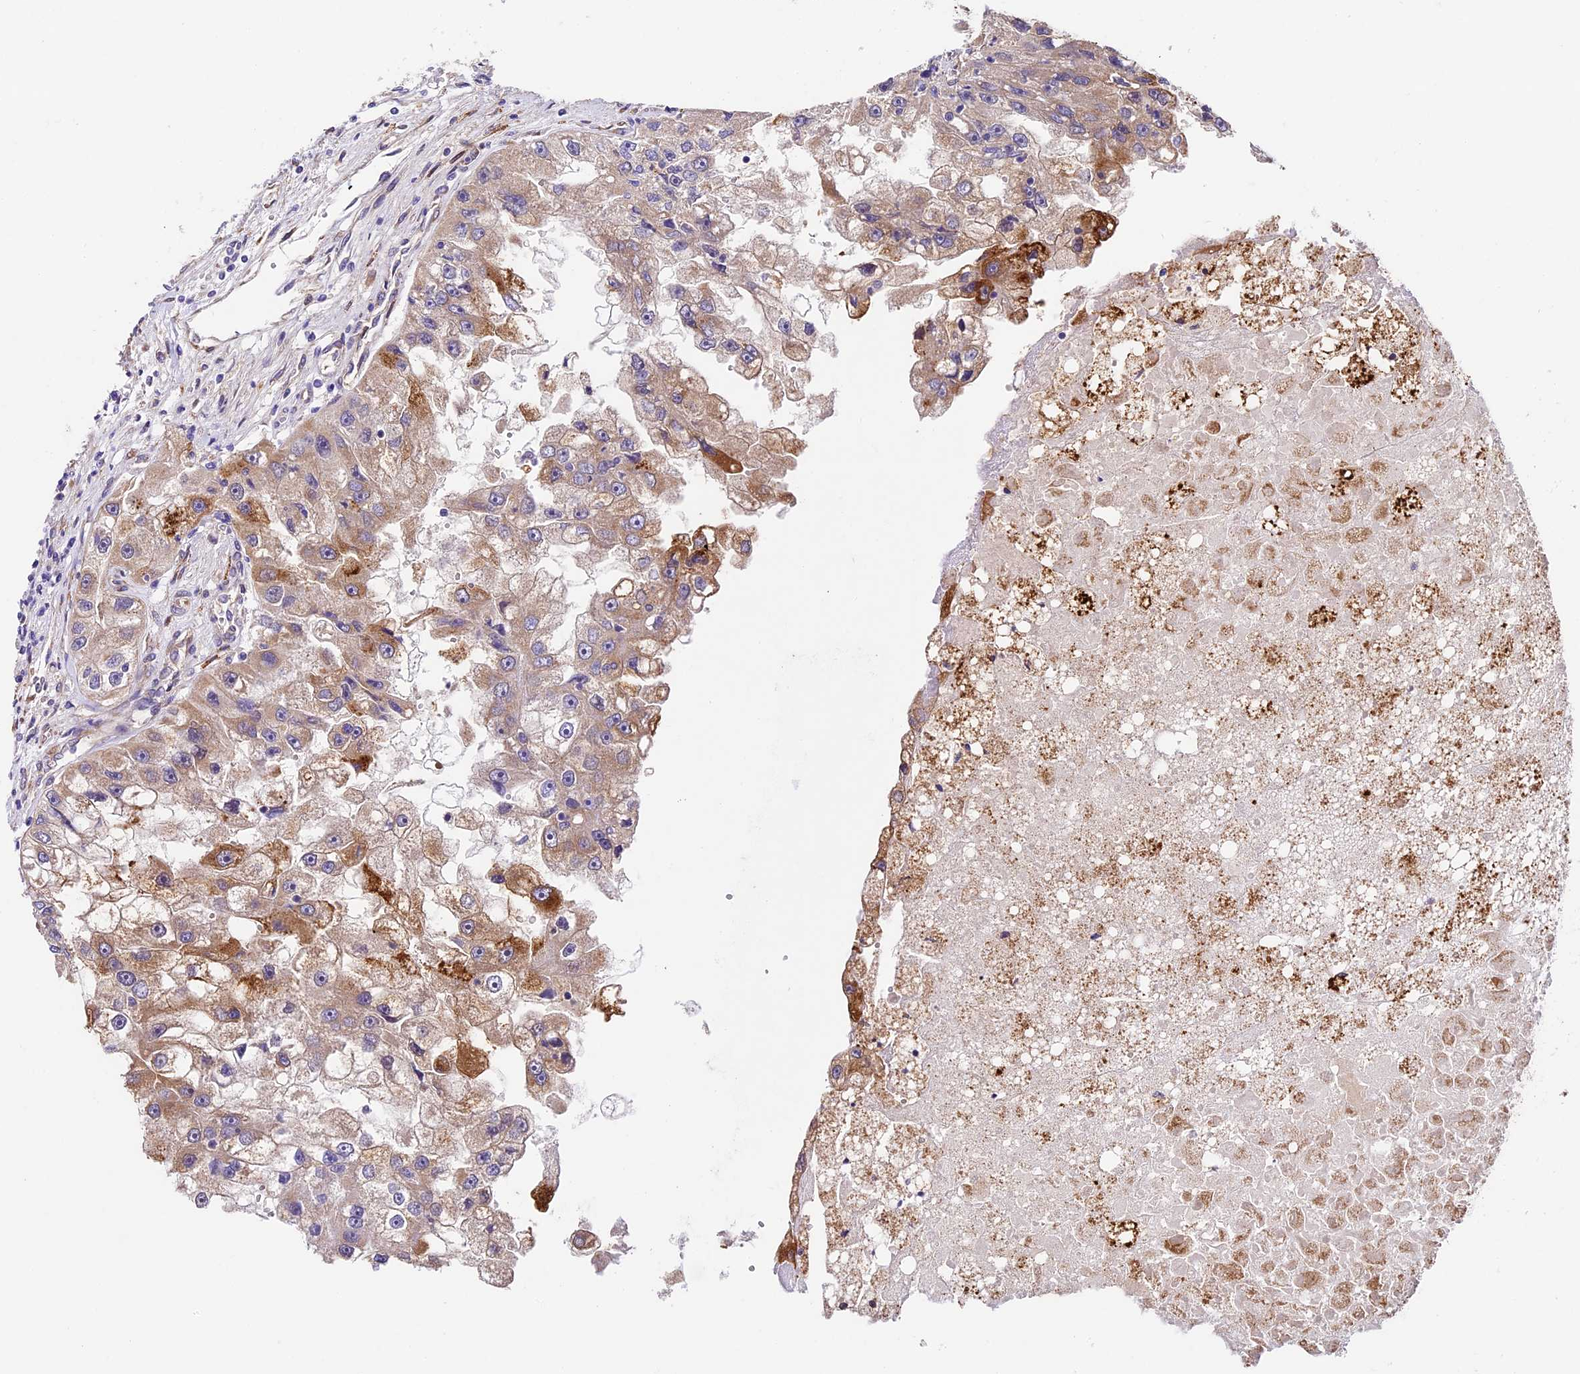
{"staining": {"intensity": "moderate", "quantity": "<25%", "location": "cytoplasmic/membranous"}, "tissue": "renal cancer", "cell_type": "Tumor cells", "image_type": "cancer", "snomed": [{"axis": "morphology", "description": "Adenocarcinoma, NOS"}, {"axis": "topography", "description": "Kidney"}], "caption": "There is low levels of moderate cytoplasmic/membranous expression in tumor cells of adenocarcinoma (renal), as demonstrated by immunohistochemical staining (brown color).", "gene": "LSM7", "patient": {"sex": "male", "age": 63}}